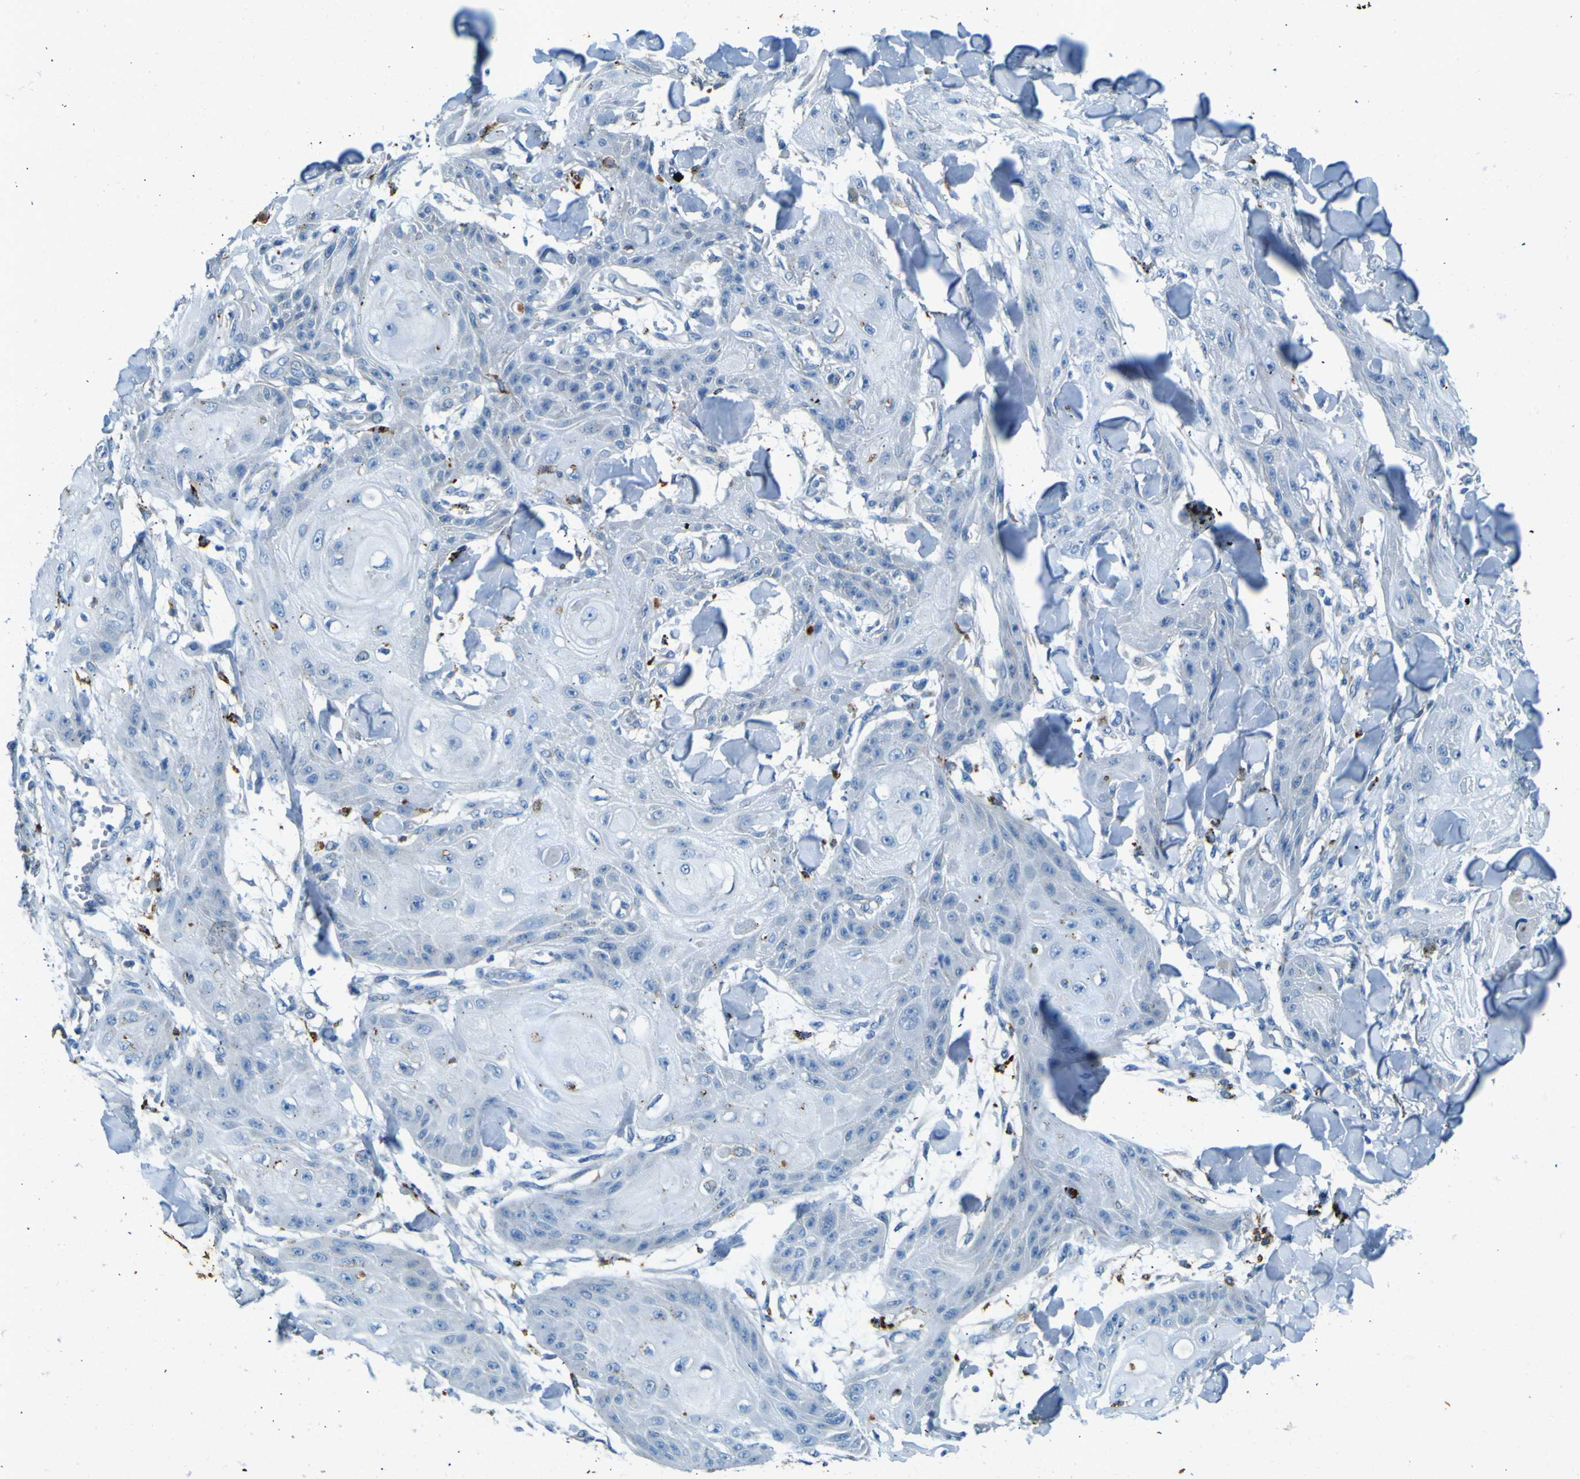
{"staining": {"intensity": "negative", "quantity": "none", "location": "none"}, "tissue": "skin cancer", "cell_type": "Tumor cells", "image_type": "cancer", "snomed": [{"axis": "morphology", "description": "Squamous cell carcinoma, NOS"}, {"axis": "topography", "description": "Skin"}], "caption": "An immunohistochemistry (IHC) histopathology image of skin cancer (squamous cell carcinoma) is shown. There is no staining in tumor cells of skin cancer (squamous cell carcinoma).", "gene": "PDE9A", "patient": {"sex": "male", "age": 74}}